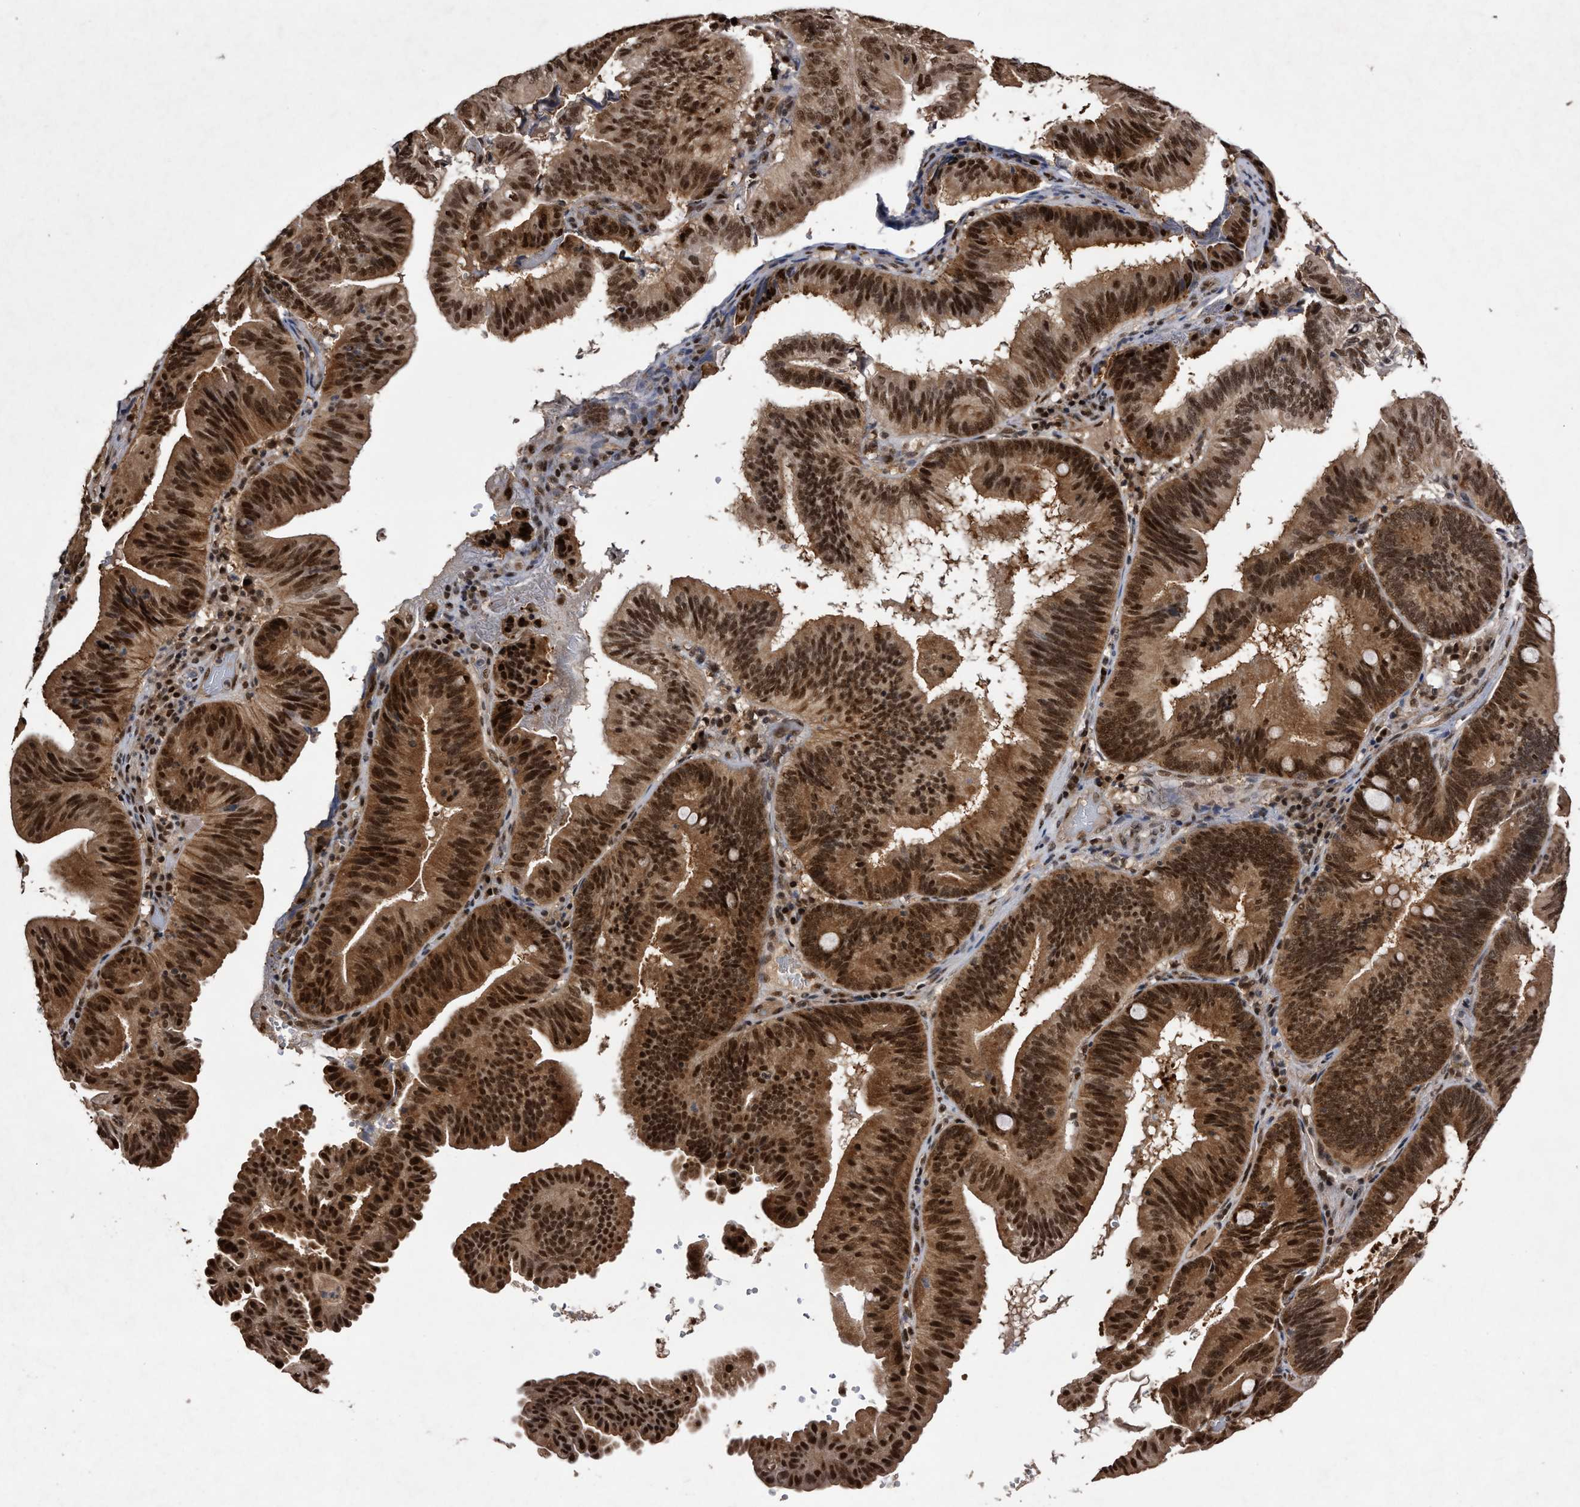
{"staining": {"intensity": "strong", "quantity": ">75%", "location": "cytoplasmic/membranous,nuclear"}, "tissue": "pancreatic cancer", "cell_type": "Tumor cells", "image_type": "cancer", "snomed": [{"axis": "morphology", "description": "Adenocarcinoma, NOS"}, {"axis": "topography", "description": "Pancreas"}], "caption": "Strong cytoplasmic/membranous and nuclear staining is seen in about >75% of tumor cells in pancreatic adenocarcinoma.", "gene": "RAD23B", "patient": {"sex": "male", "age": 82}}